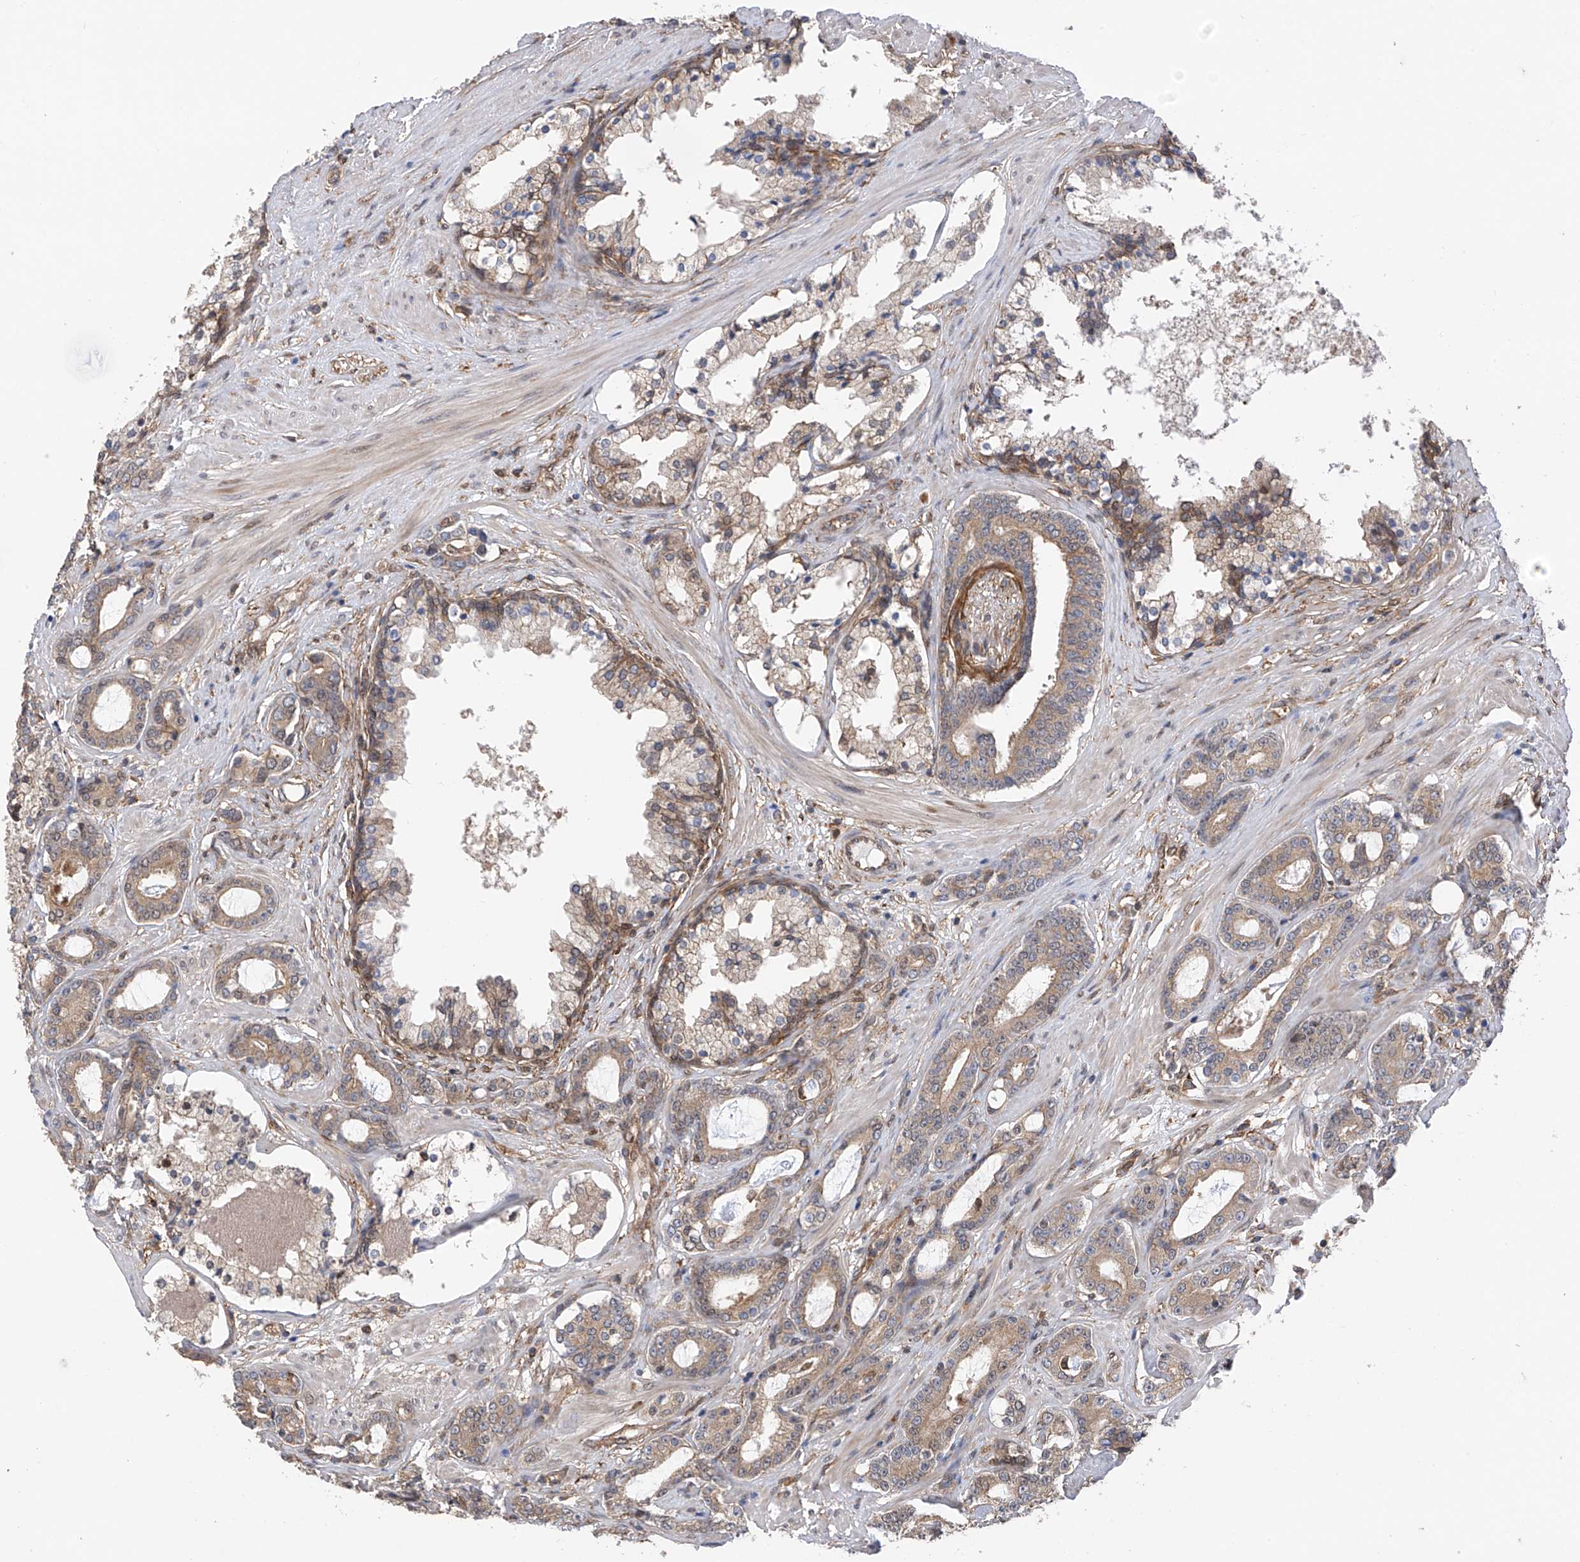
{"staining": {"intensity": "weak", "quantity": ">75%", "location": "cytoplasmic/membranous"}, "tissue": "prostate cancer", "cell_type": "Tumor cells", "image_type": "cancer", "snomed": [{"axis": "morphology", "description": "Adenocarcinoma, High grade"}, {"axis": "topography", "description": "Prostate"}], "caption": "Prostate cancer (adenocarcinoma (high-grade)) stained for a protein (brown) demonstrates weak cytoplasmic/membranous positive staining in approximately >75% of tumor cells.", "gene": "CHPF", "patient": {"sex": "male", "age": 58}}